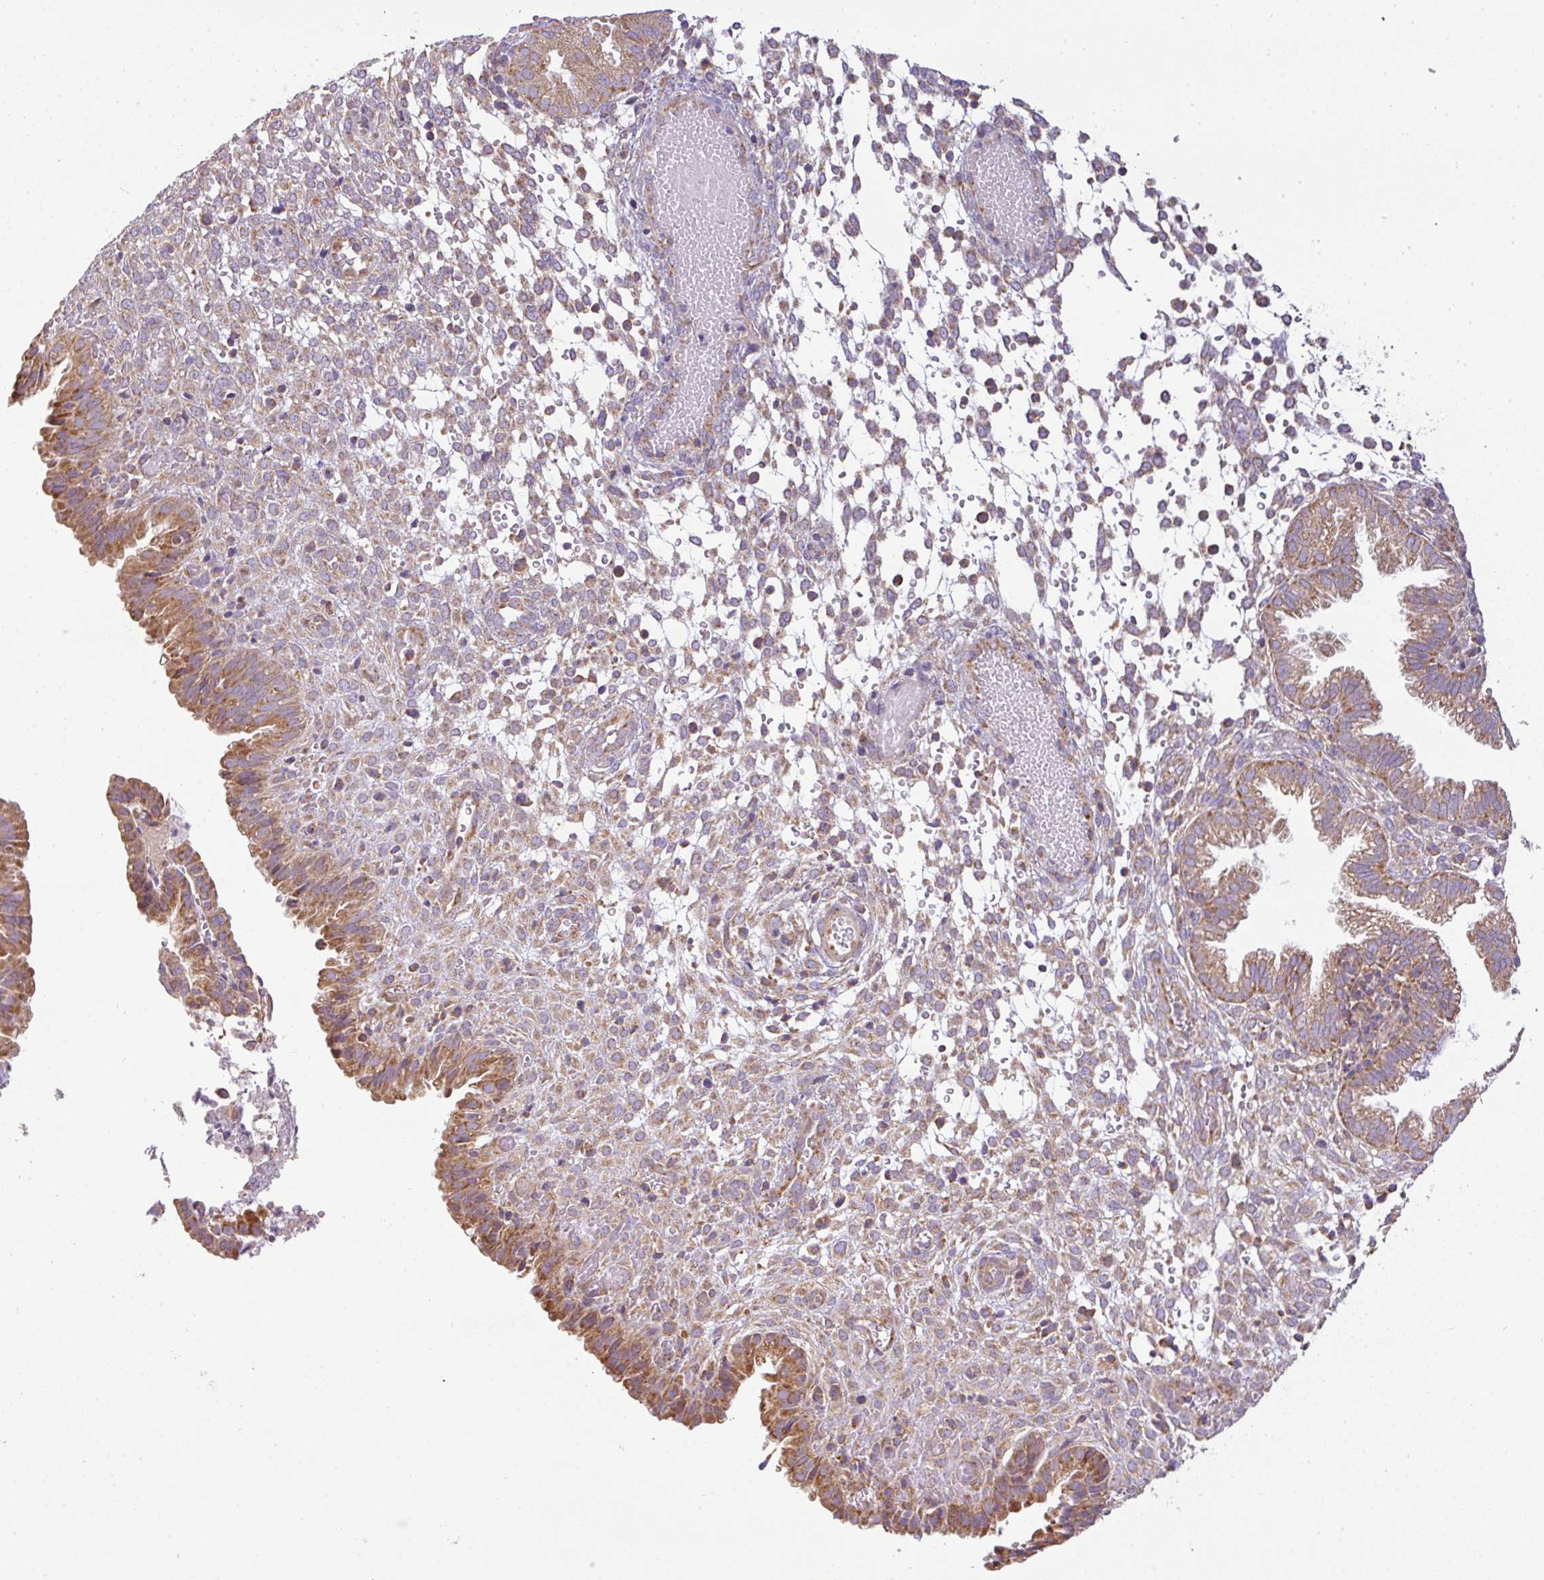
{"staining": {"intensity": "moderate", "quantity": "25%-75%", "location": "cytoplasmic/membranous"}, "tissue": "endometrium", "cell_type": "Cells in endometrial stroma", "image_type": "normal", "snomed": [{"axis": "morphology", "description": "Normal tissue, NOS"}, {"axis": "topography", "description": "Endometrium"}], "caption": "Protein analysis of unremarkable endometrium shows moderate cytoplasmic/membranous expression in approximately 25%-75% of cells in endometrial stroma.", "gene": "ZNF211", "patient": {"sex": "female", "age": 33}}